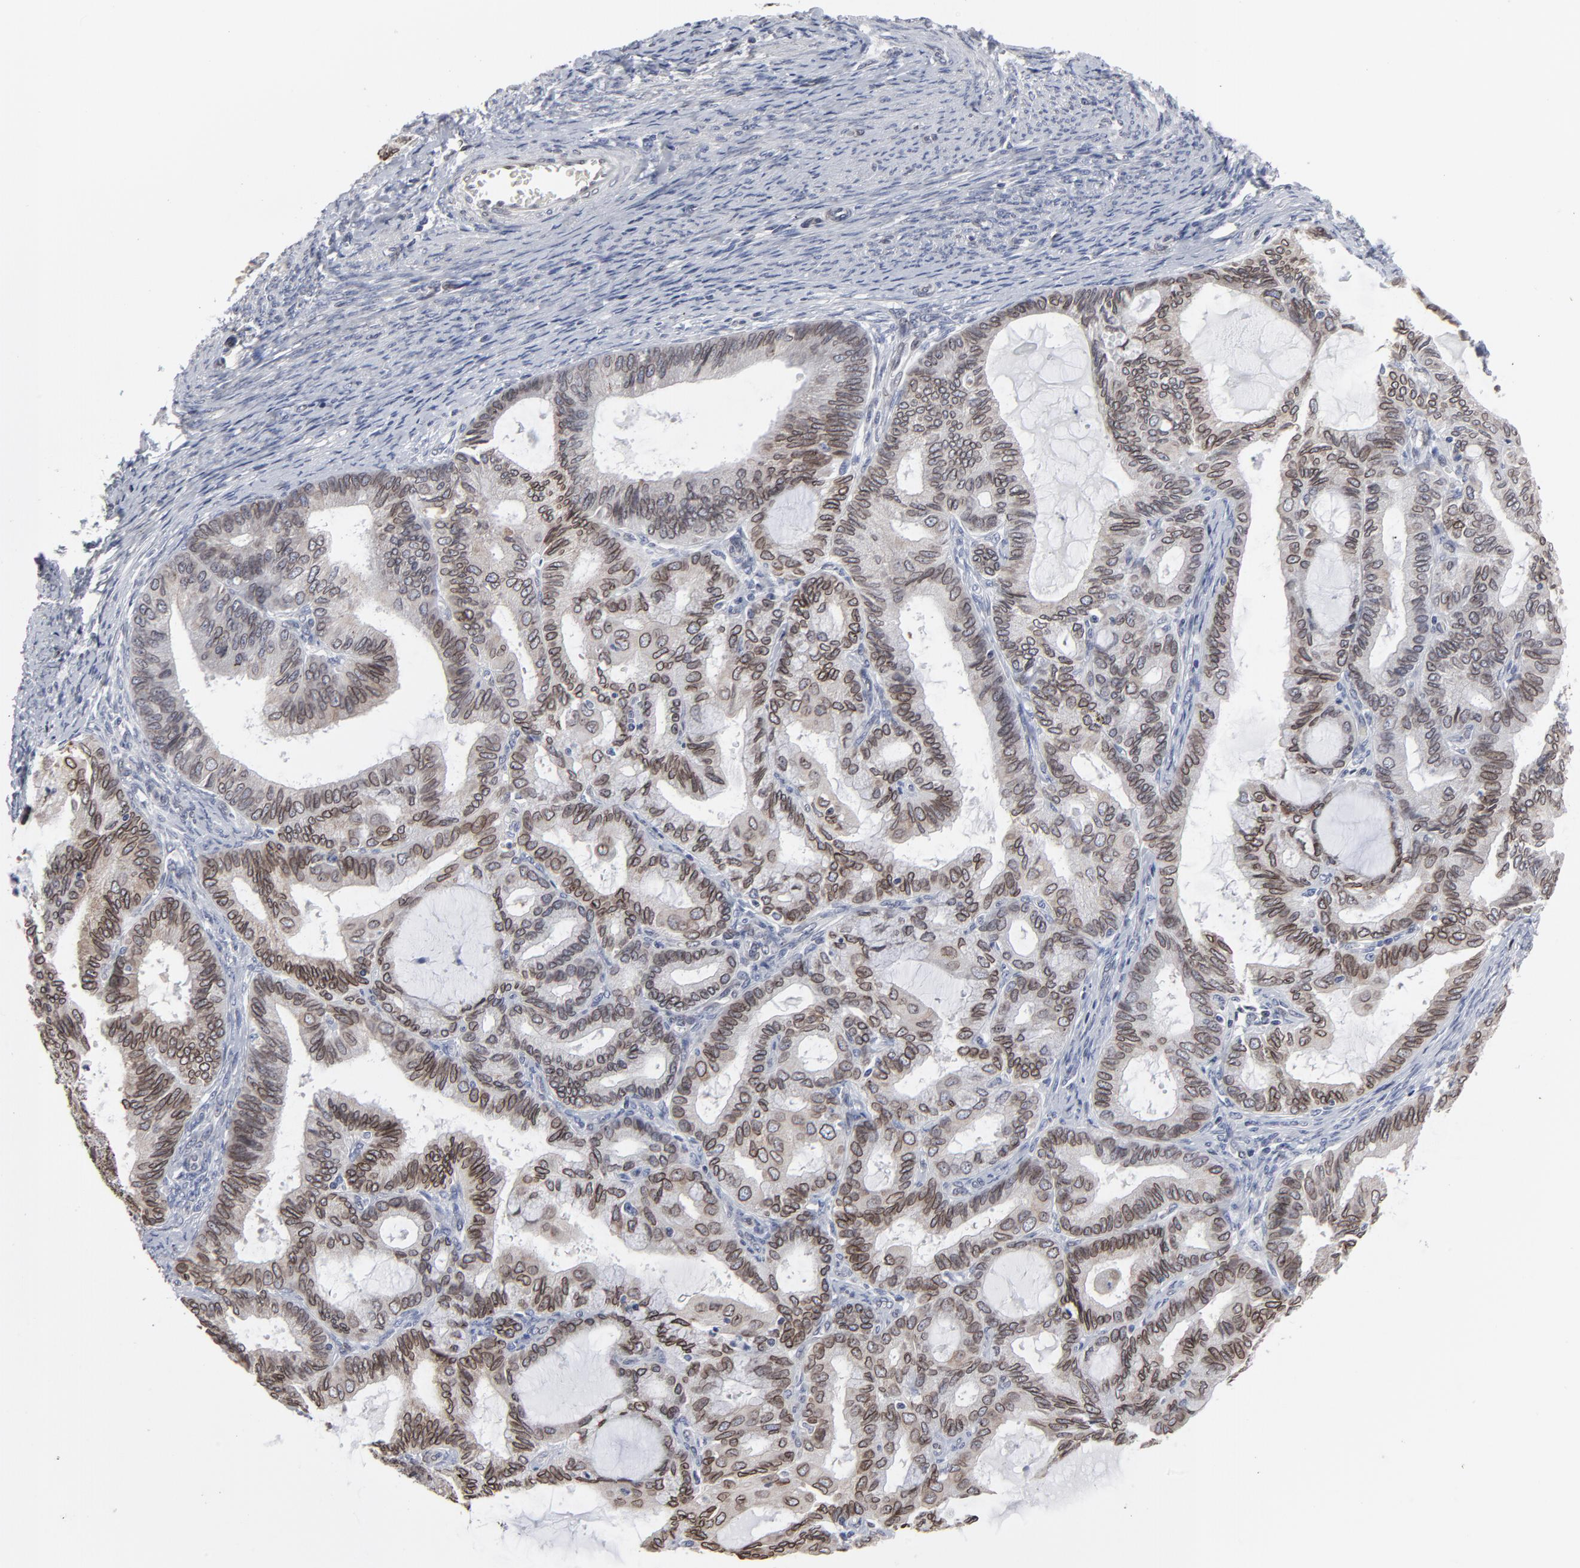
{"staining": {"intensity": "strong", "quantity": ">75%", "location": "cytoplasmic/membranous,nuclear"}, "tissue": "endometrial cancer", "cell_type": "Tumor cells", "image_type": "cancer", "snomed": [{"axis": "morphology", "description": "Adenocarcinoma, NOS"}, {"axis": "topography", "description": "Endometrium"}], "caption": "This histopathology image displays endometrial cancer (adenocarcinoma) stained with immunohistochemistry (IHC) to label a protein in brown. The cytoplasmic/membranous and nuclear of tumor cells show strong positivity for the protein. Nuclei are counter-stained blue.", "gene": "SYNE2", "patient": {"sex": "female", "age": 63}}